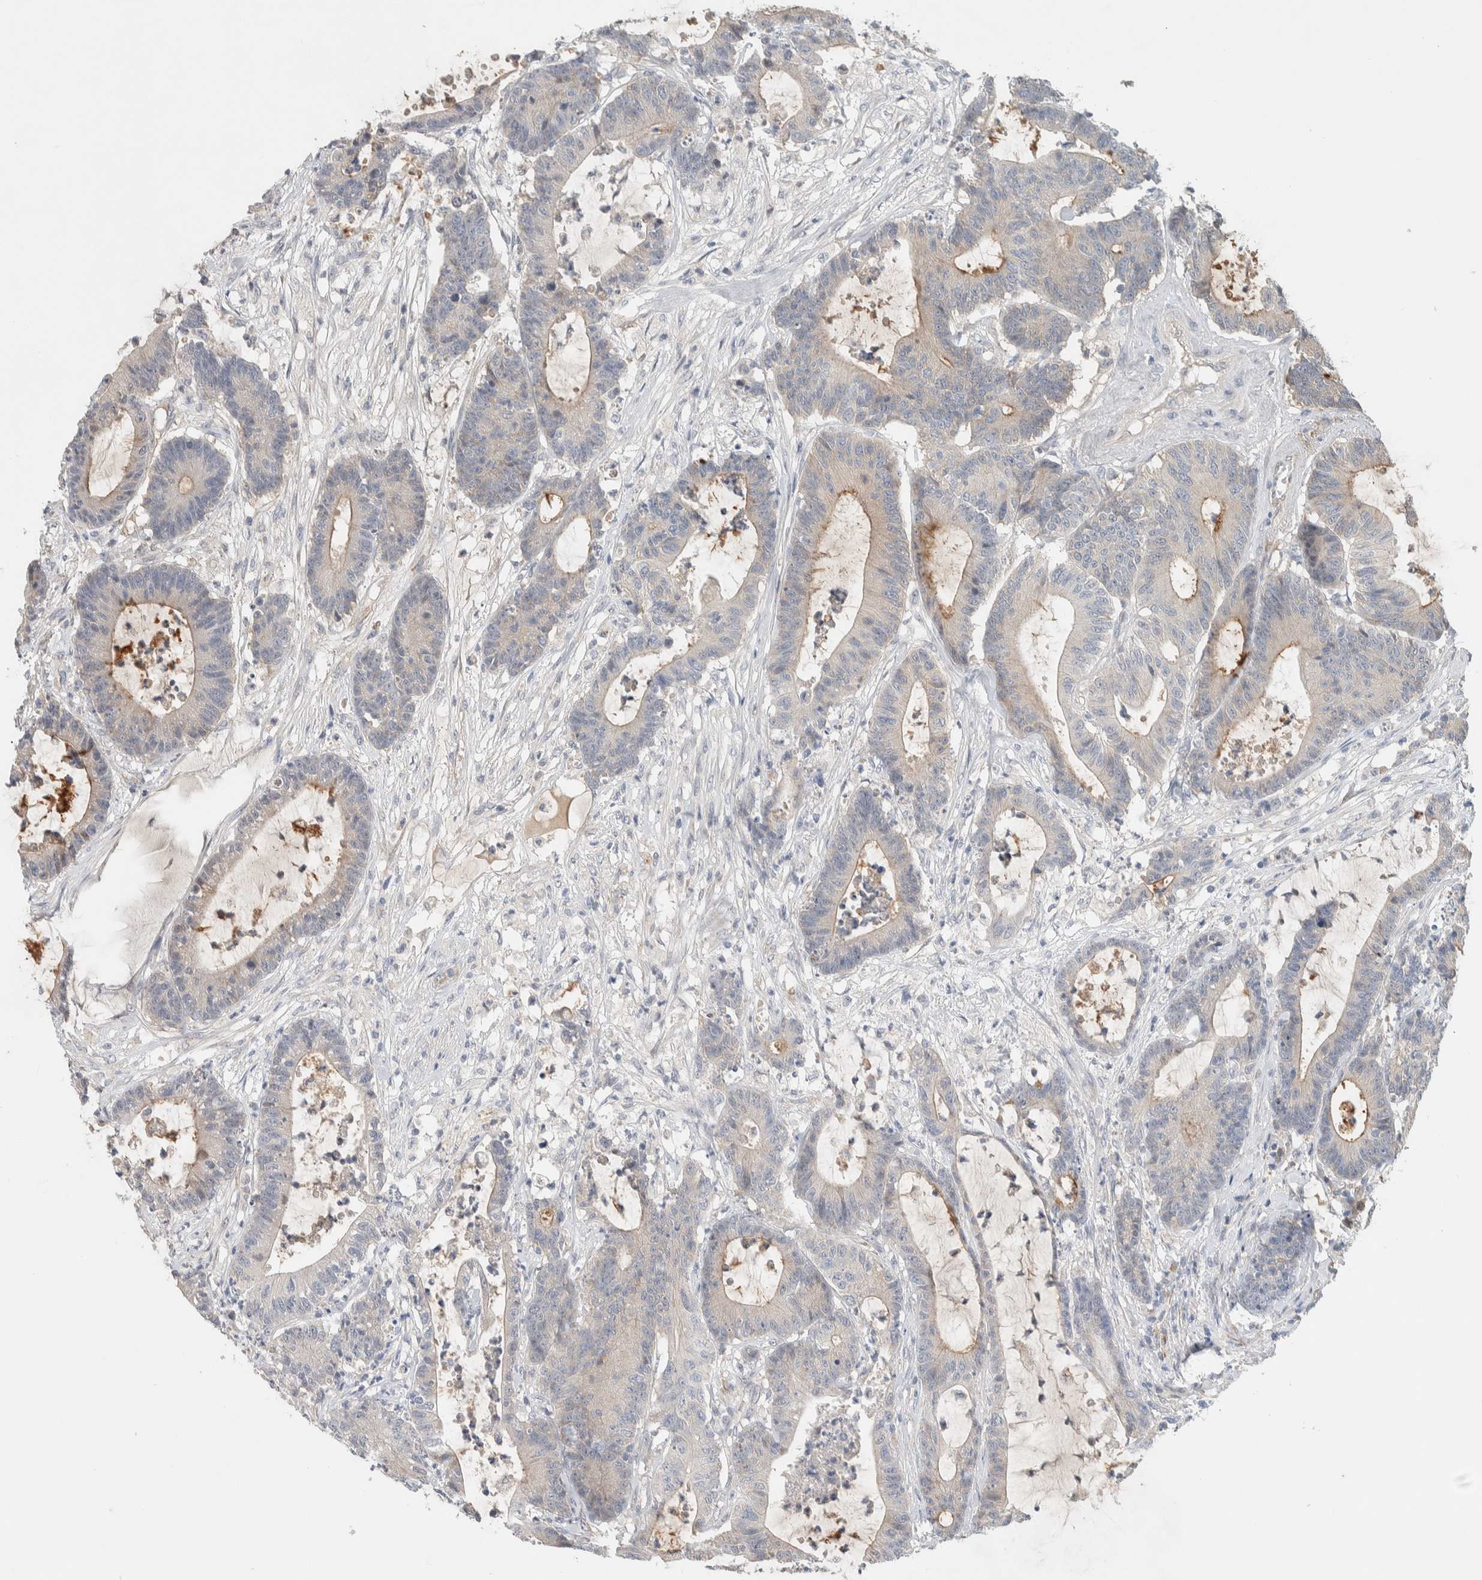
{"staining": {"intensity": "weak", "quantity": "<25%", "location": "cytoplasmic/membranous"}, "tissue": "colorectal cancer", "cell_type": "Tumor cells", "image_type": "cancer", "snomed": [{"axis": "morphology", "description": "Adenocarcinoma, NOS"}, {"axis": "topography", "description": "Colon"}], "caption": "Immunohistochemical staining of colorectal cancer shows no significant staining in tumor cells.", "gene": "DEPTOR", "patient": {"sex": "female", "age": 84}}